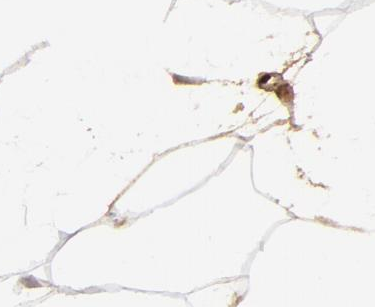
{"staining": {"intensity": "moderate", "quantity": "25%-75%", "location": "cytoplasmic/membranous"}, "tissue": "adipose tissue", "cell_type": "Adipocytes", "image_type": "normal", "snomed": [{"axis": "morphology", "description": "Normal tissue, NOS"}, {"axis": "morphology", "description": "Duct carcinoma"}, {"axis": "topography", "description": "Breast"}, {"axis": "topography", "description": "Adipose tissue"}], "caption": "High-magnification brightfield microscopy of benign adipose tissue stained with DAB (brown) and counterstained with hematoxylin (blue). adipocytes exhibit moderate cytoplasmic/membranous staining is appreciated in about25%-75% of cells. The protein of interest is shown in brown color, while the nuclei are stained blue.", "gene": "LRG1", "patient": {"sex": "female", "age": 37}}